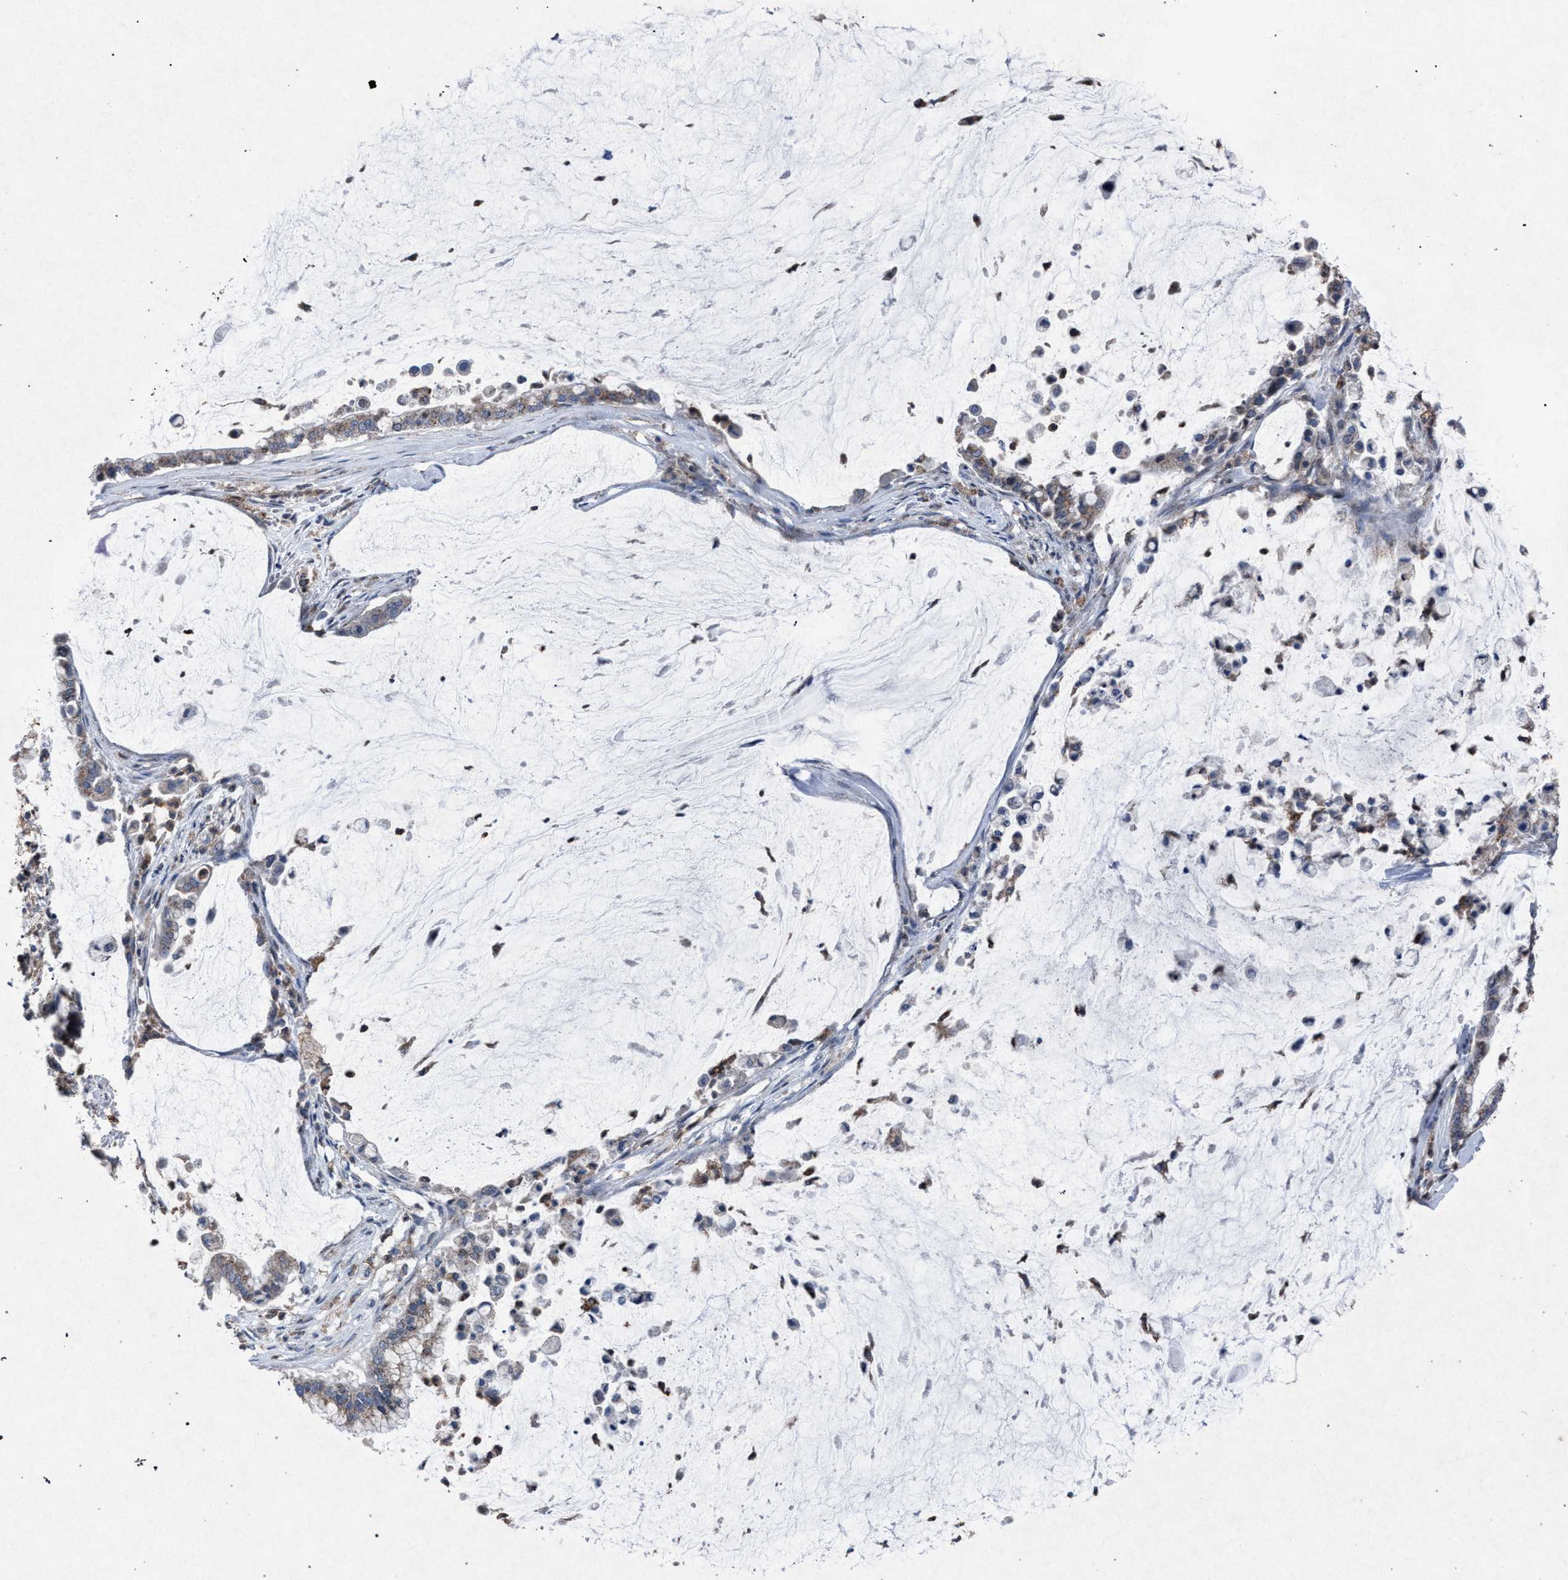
{"staining": {"intensity": "weak", "quantity": ">75%", "location": "cytoplasmic/membranous"}, "tissue": "pancreatic cancer", "cell_type": "Tumor cells", "image_type": "cancer", "snomed": [{"axis": "morphology", "description": "Adenocarcinoma, NOS"}, {"axis": "topography", "description": "Pancreas"}], "caption": "A brown stain labels weak cytoplasmic/membranous staining of a protein in human adenocarcinoma (pancreatic) tumor cells.", "gene": "HSD17B4", "patient": {"sex": "male", "age": 41}}